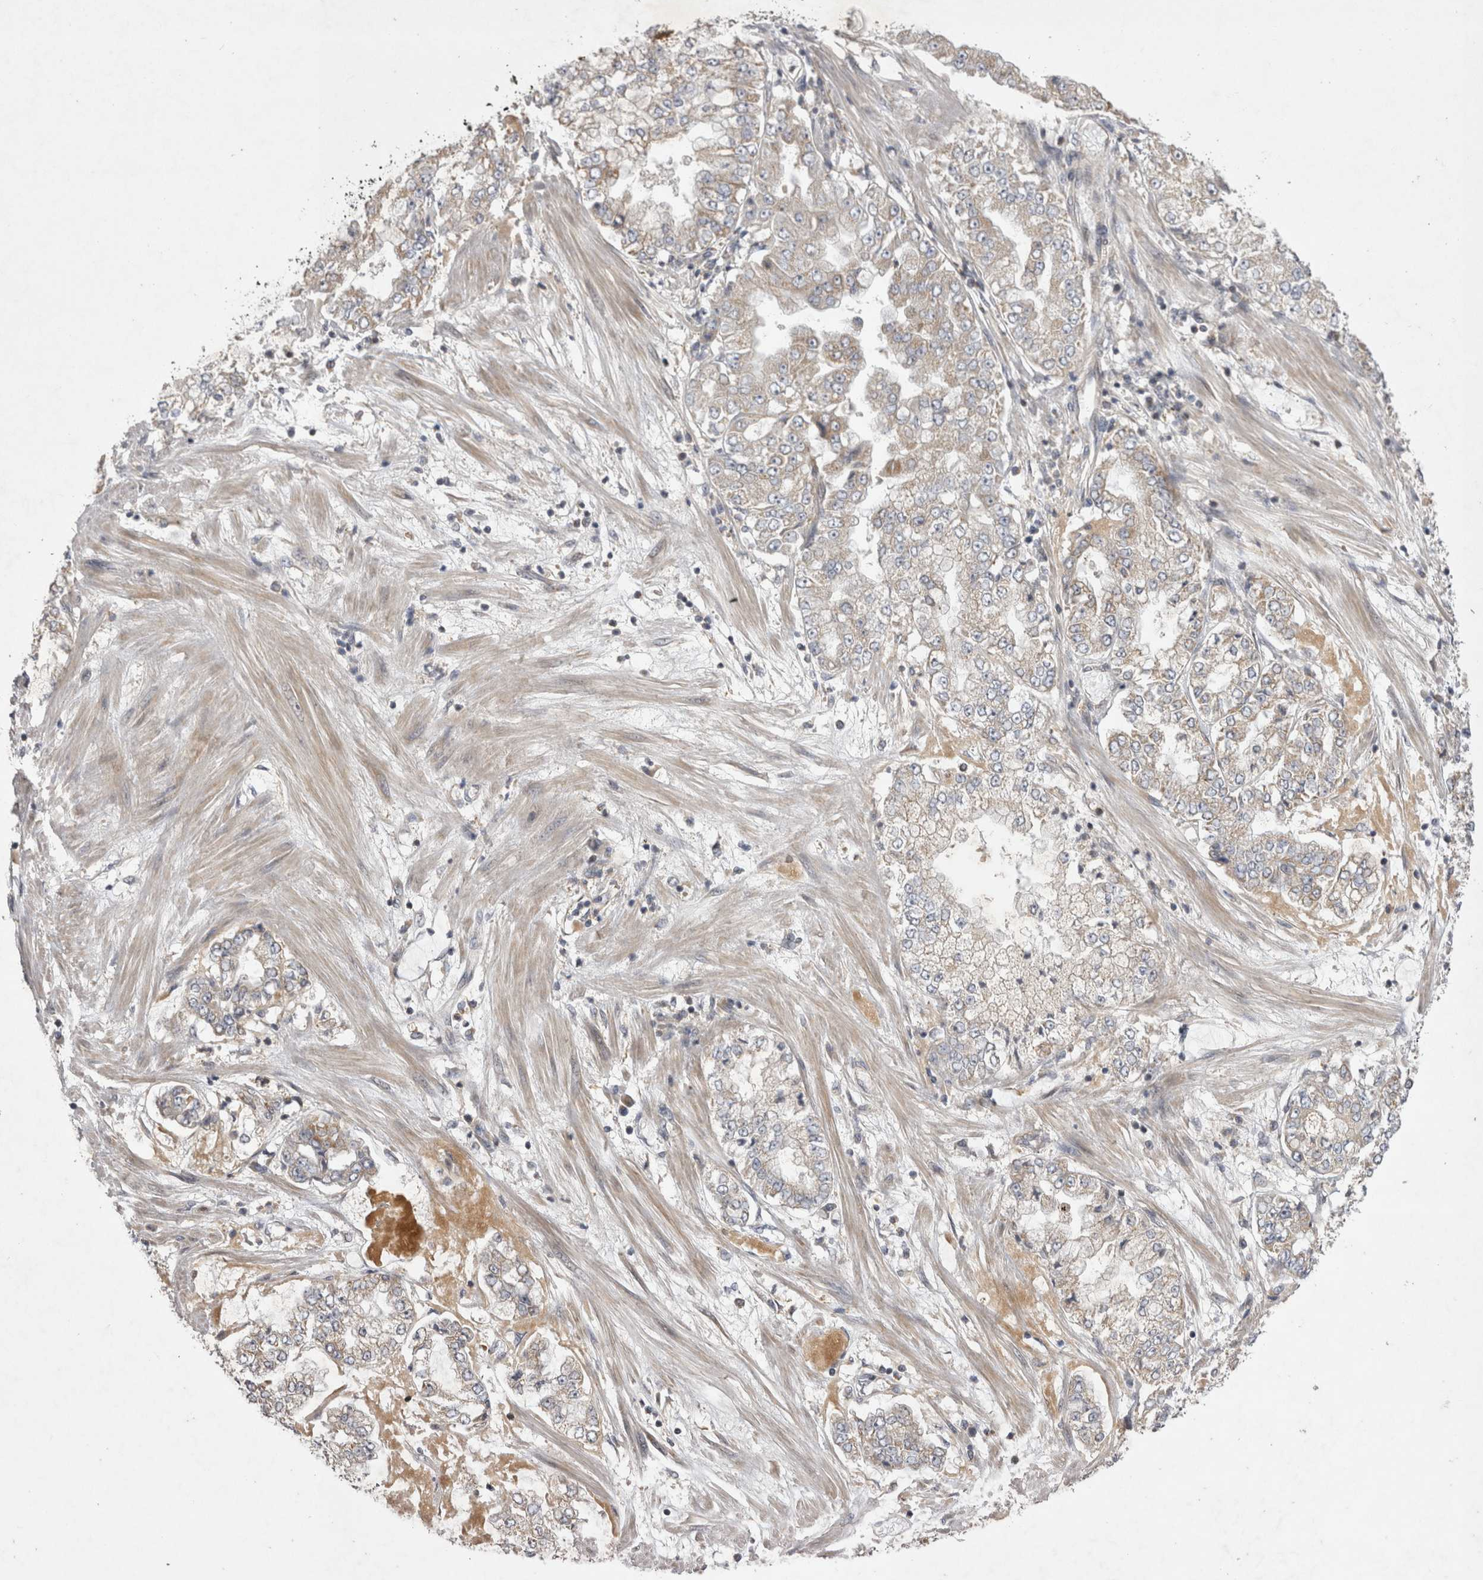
{"staining": {"intensity": "weak", "quantity": "<25%", "location": "cytoplasmic/membranous"}, "tissue": "stomach cancer", "cell_type": "Tumor cells", "image_type": "cancer", "snomed": [{"axis": "morphology", "description": "Adenocarcinoma, NOS"}, {"axis": "topography", "description": "Stomach"}], "caption": "An immunohistochemistry (IHC) photomicrograph of stomach cancer is shown. There is no staining in tumor cells of stomach cancer.", "gene": "TSPOAP1", "patient": {"sex": "male", "age": 76}}